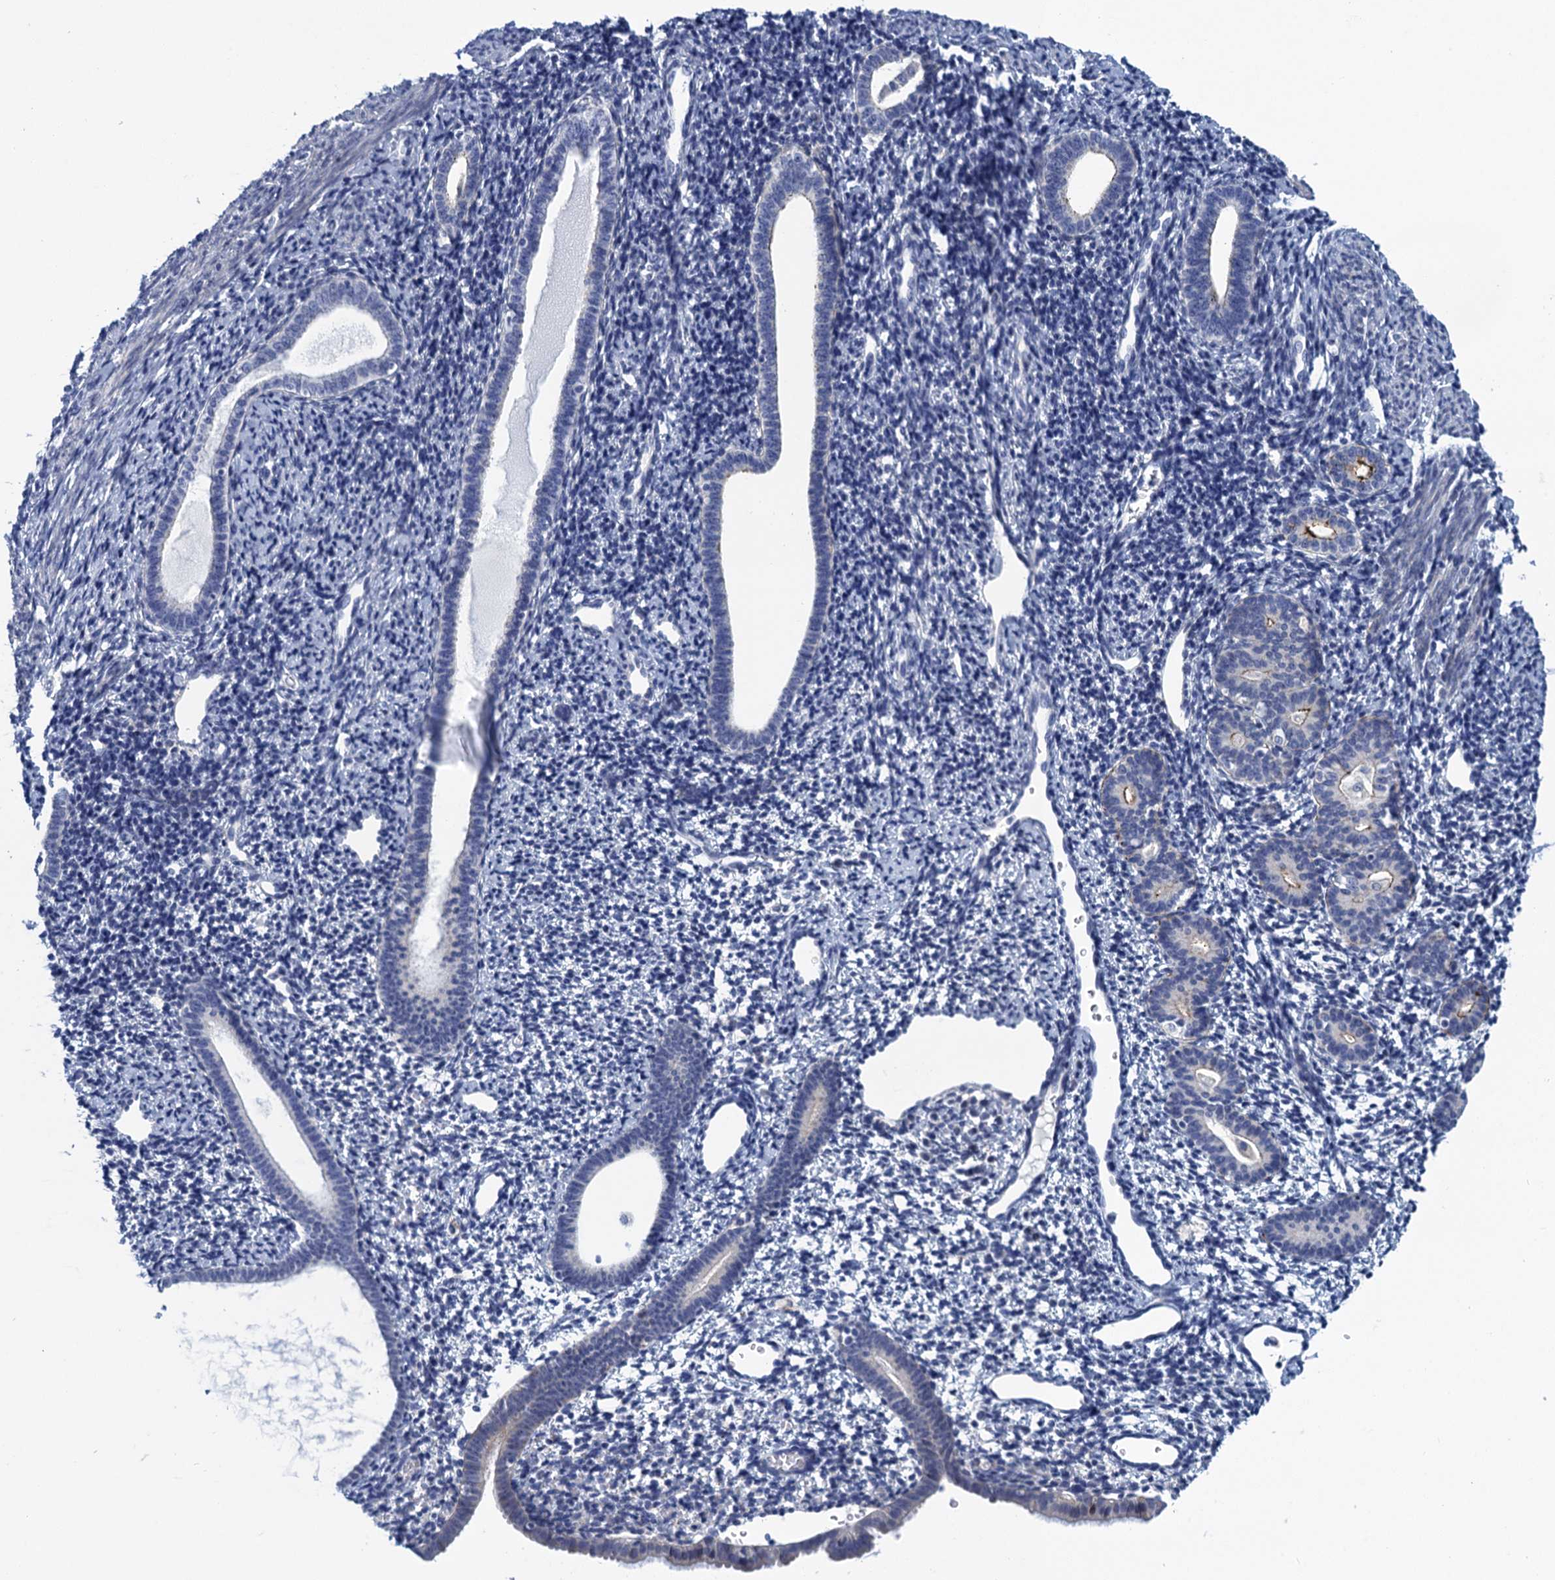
{"staining": {"intensity": "negative", "quantity": "none", "location": "none"}, "tissue": "endometrium", "cell_type": "Cells in endometrial stroma", "image_type": "normal", "snomed": [{"axis": "morphology", "description": "Normal tissue, NOS"}, {"axis": "topography", "description": "Endometrium"}], "caption": "DAB immunohistochemical staining of normal endometrium exhibits no significant expression in cells in endometrial stroma. (DAB (3,3'-diaminobenzidine) IHC, high magnification).", "gene": "SCEL", "patient": {"sex": "female", "age": 56}}